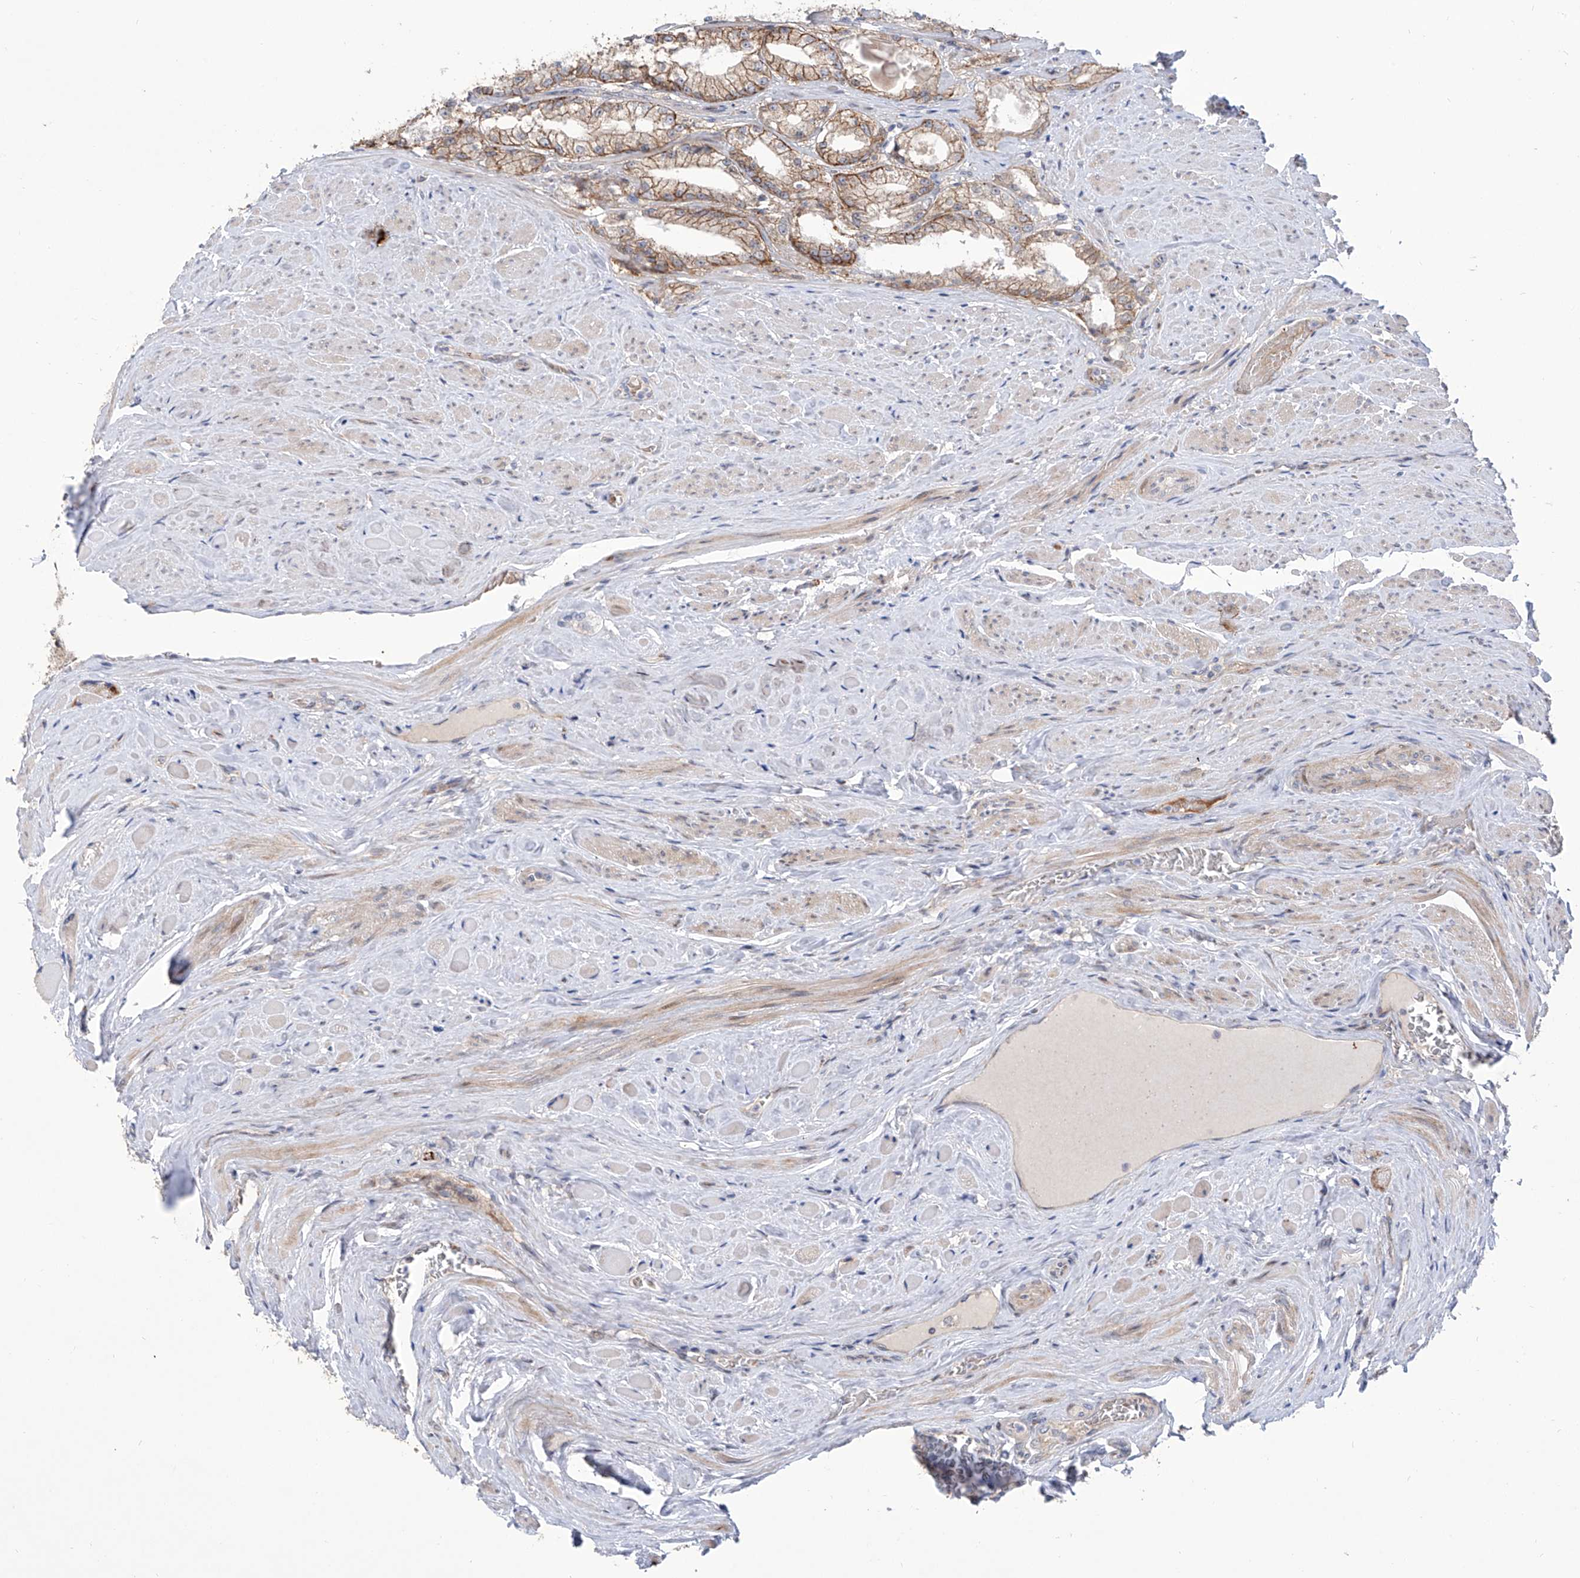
{"staining": {"intensity": "moderate", "quantity": ">75%", "location": "cytoplasmic/membranous"}, "tissue": "prostate cancer", "cell_type": "Tumor cells", "image_type": "cancer", "snomed": [{"axis": "morphology", "description": "Adenocarcinoma, High grade"}, {"axis": "topography", "description": "Prostate"}], "caption": "Prostate adenocarcinoma (high-grade) stained with a brown dye shows moderate cytoplasmic/membranous positive expression in approximately >75% of tumor cells.", "gene": "LRRC1", "patient": {"sex": "male", "age": 64}}